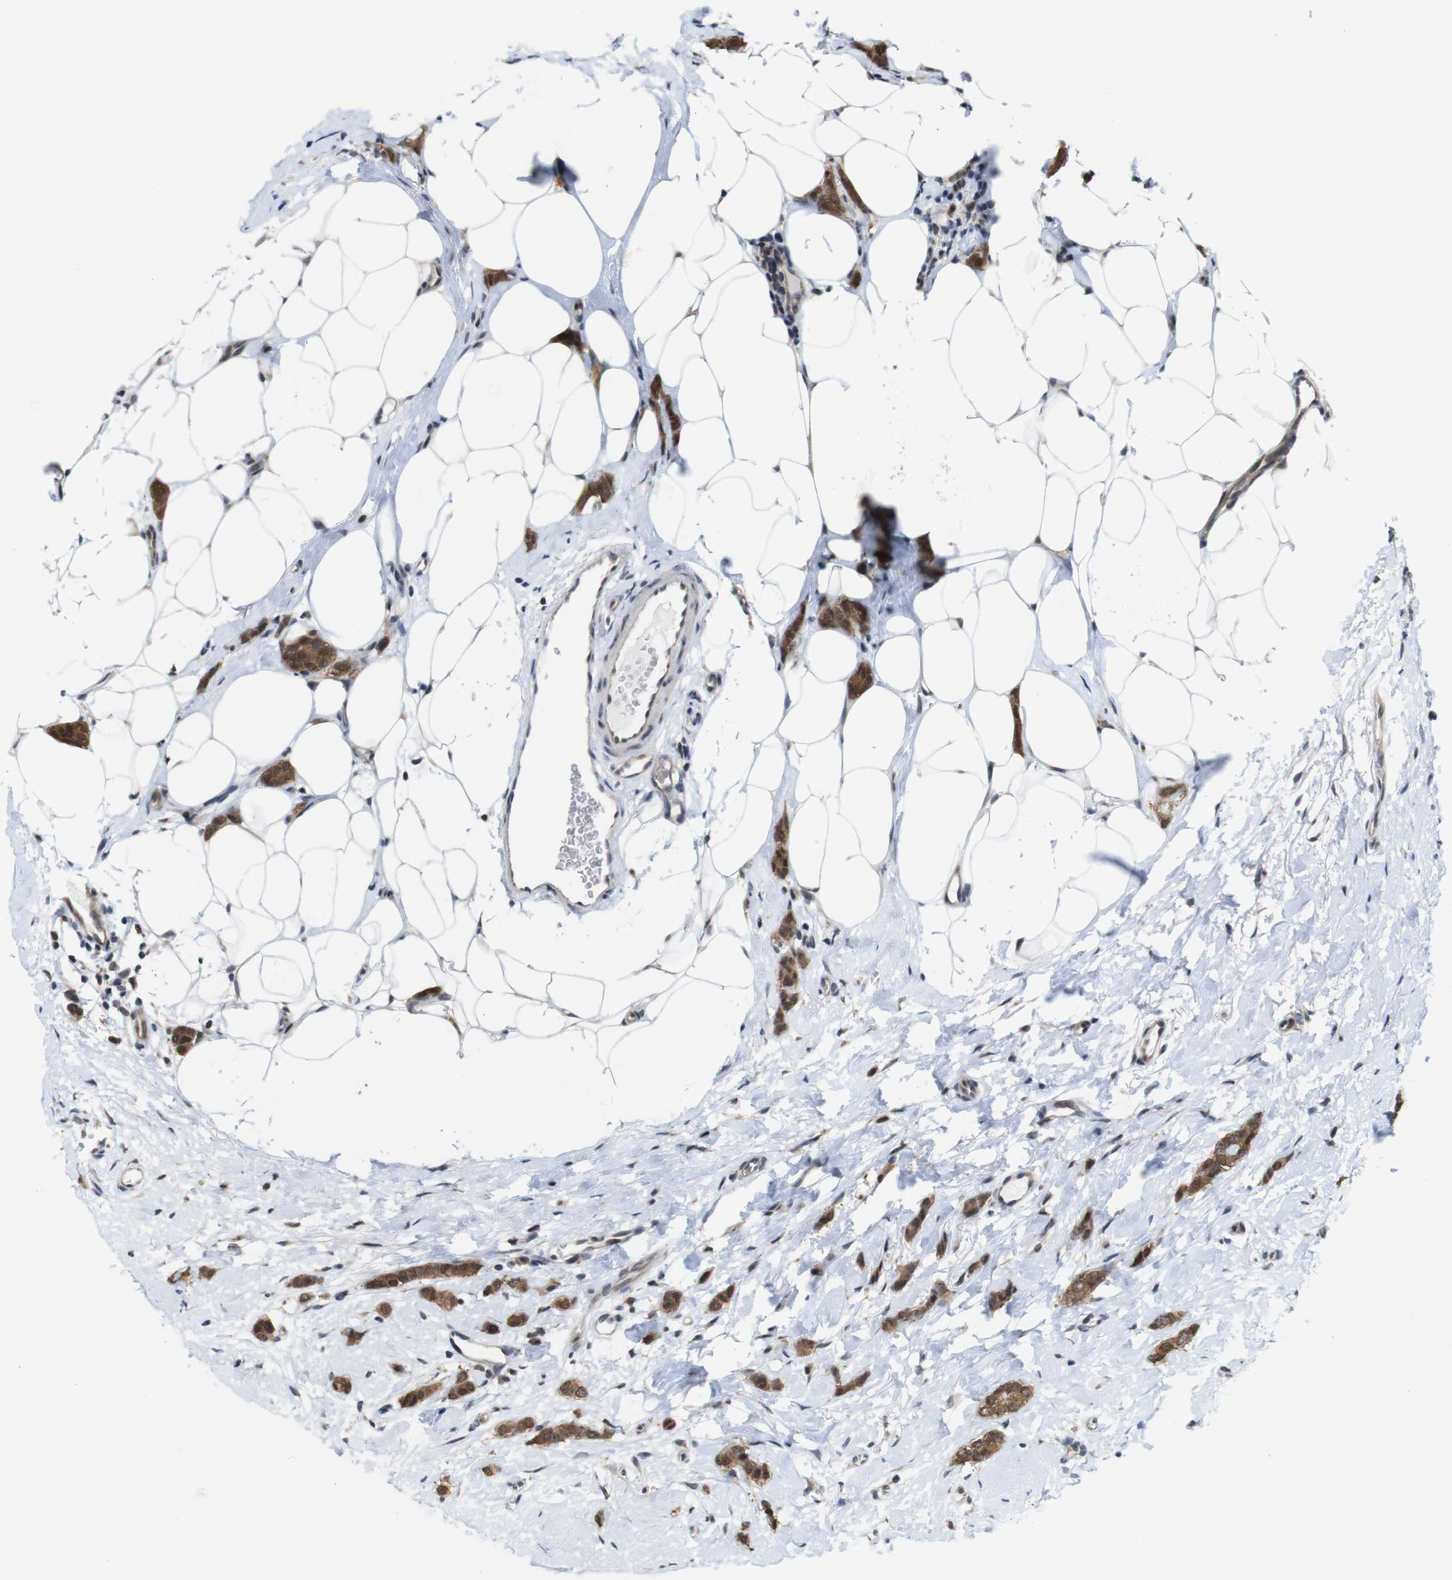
{"staining": {"intensity": "moderate", "quantity": ">75%", "location": "cytoplasmic/membranous,nuclear"}, "tissue": "breast cancer", "cell_type": "Tumor cells", "image_type": "cancer", "snomed": [{"axis": "morphology", "description": "Lobular carcinoma"}, {"axis": "topography", "description": "Skin"}, {"axis": "topography", "description": "Breast"}], "caption": "Breast cancer stained for a protein (brown) shows moderate cytoplasmic/membranous and nuclear positive staining in approximately >75% of tumor cells.", "gene": "PNMA8A", "patient": {"sex": "female", "age": 46}}